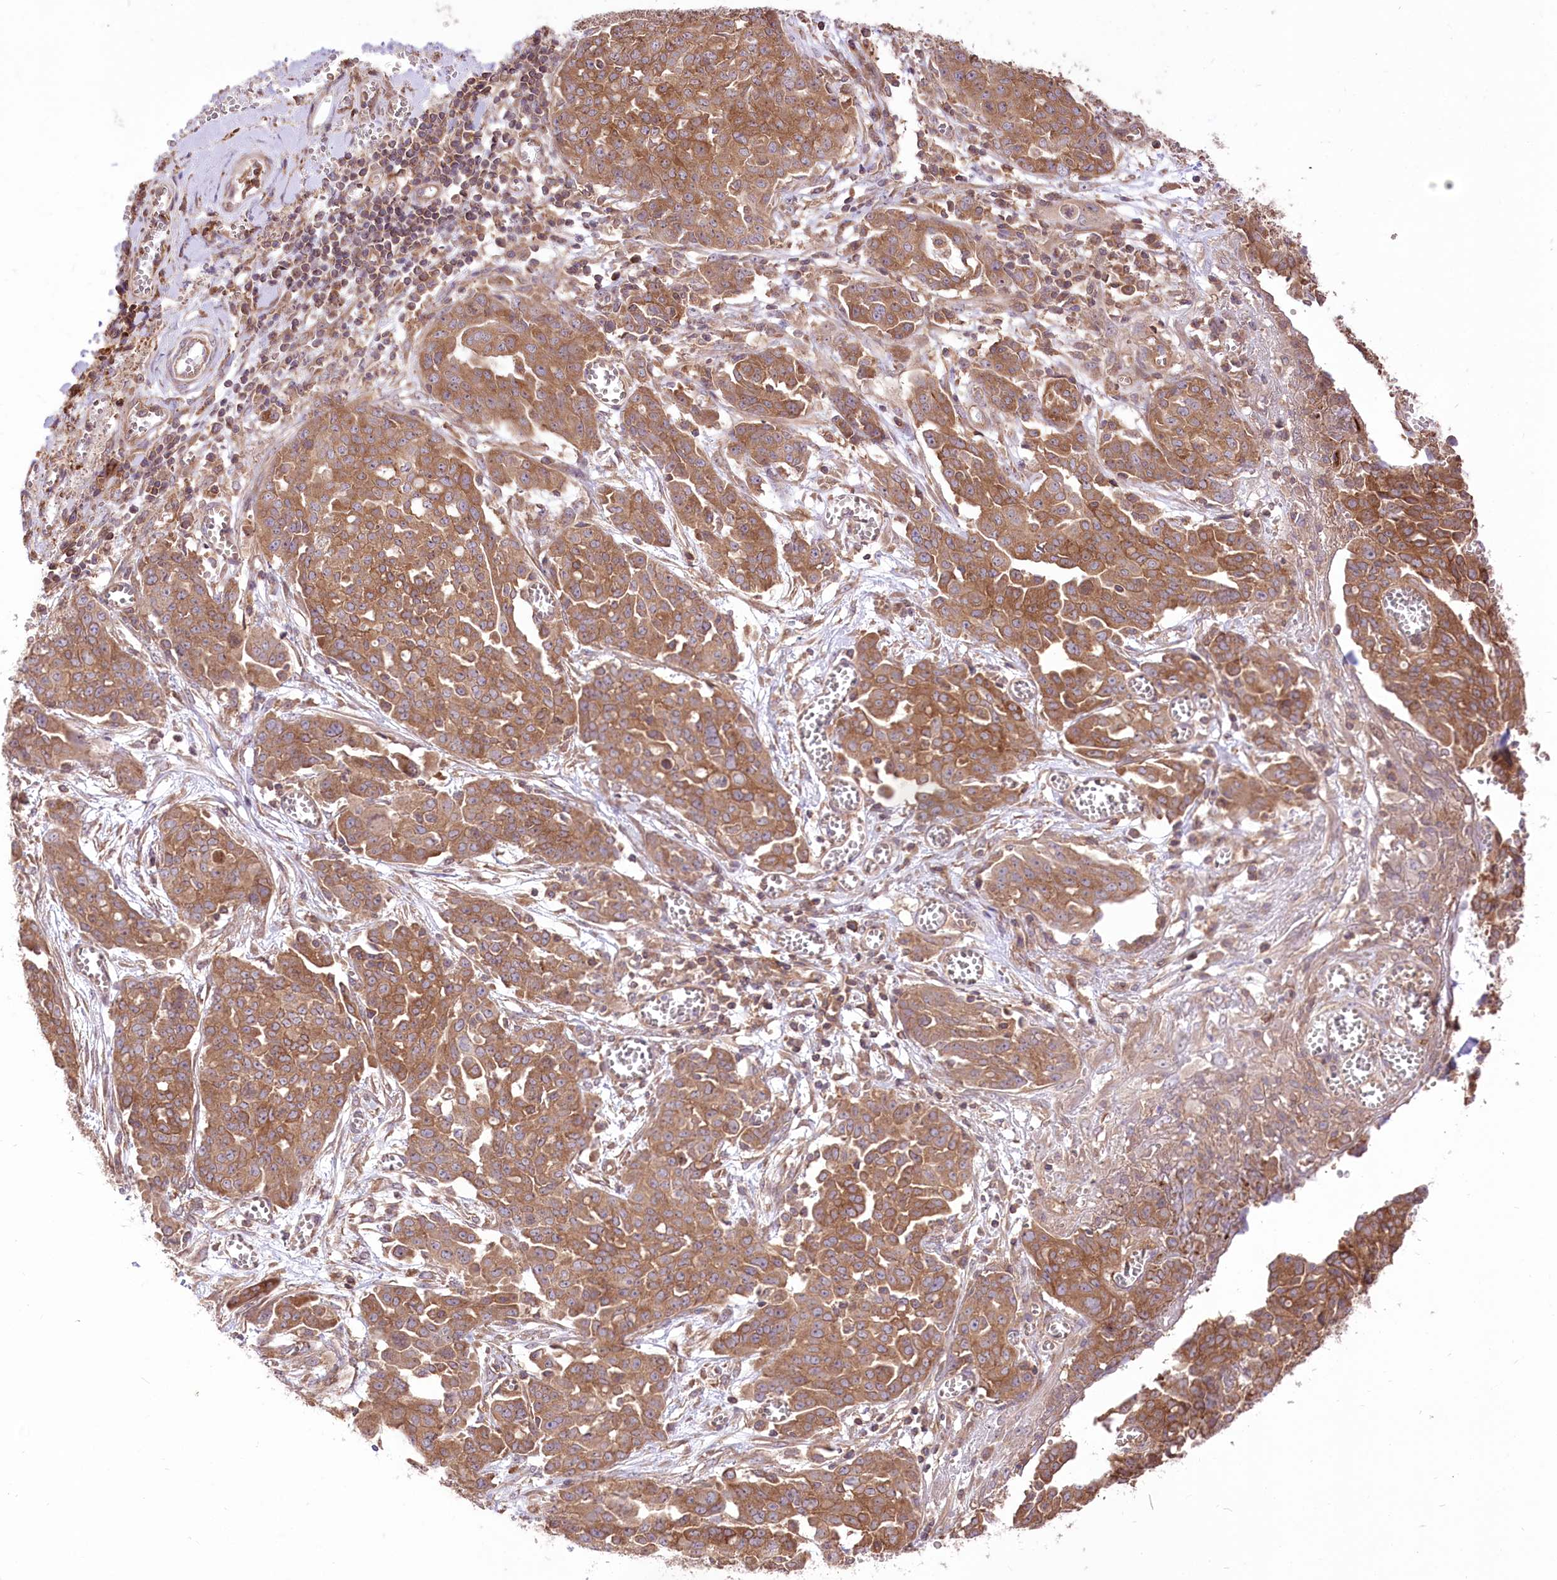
{"staining": {"intensity": "moderate", "quantity": ">75%", "location": "cytoplasmic/membranous"}, "tissue": "ovarian cancer", "cell_type": "Tumor cells", "image_type": "cancer", "snomed": [{"axis": "morphology", "description": "Cystadenocarcinoma, serous, NOS"}, {"axis": "topography", "description": "Soft tissue"}, {"axis": "topography", "description": "Ovary"}], "caption": "This histopathology image reveals immunohistochemistry staining of ovarian serous cystadenocarcinoma, with medium moderate cytoplasmic/membranous staining in about >75% of tumor cells.", "gene": "XYLB", "patient": {"sex": "female", "age": 57}}